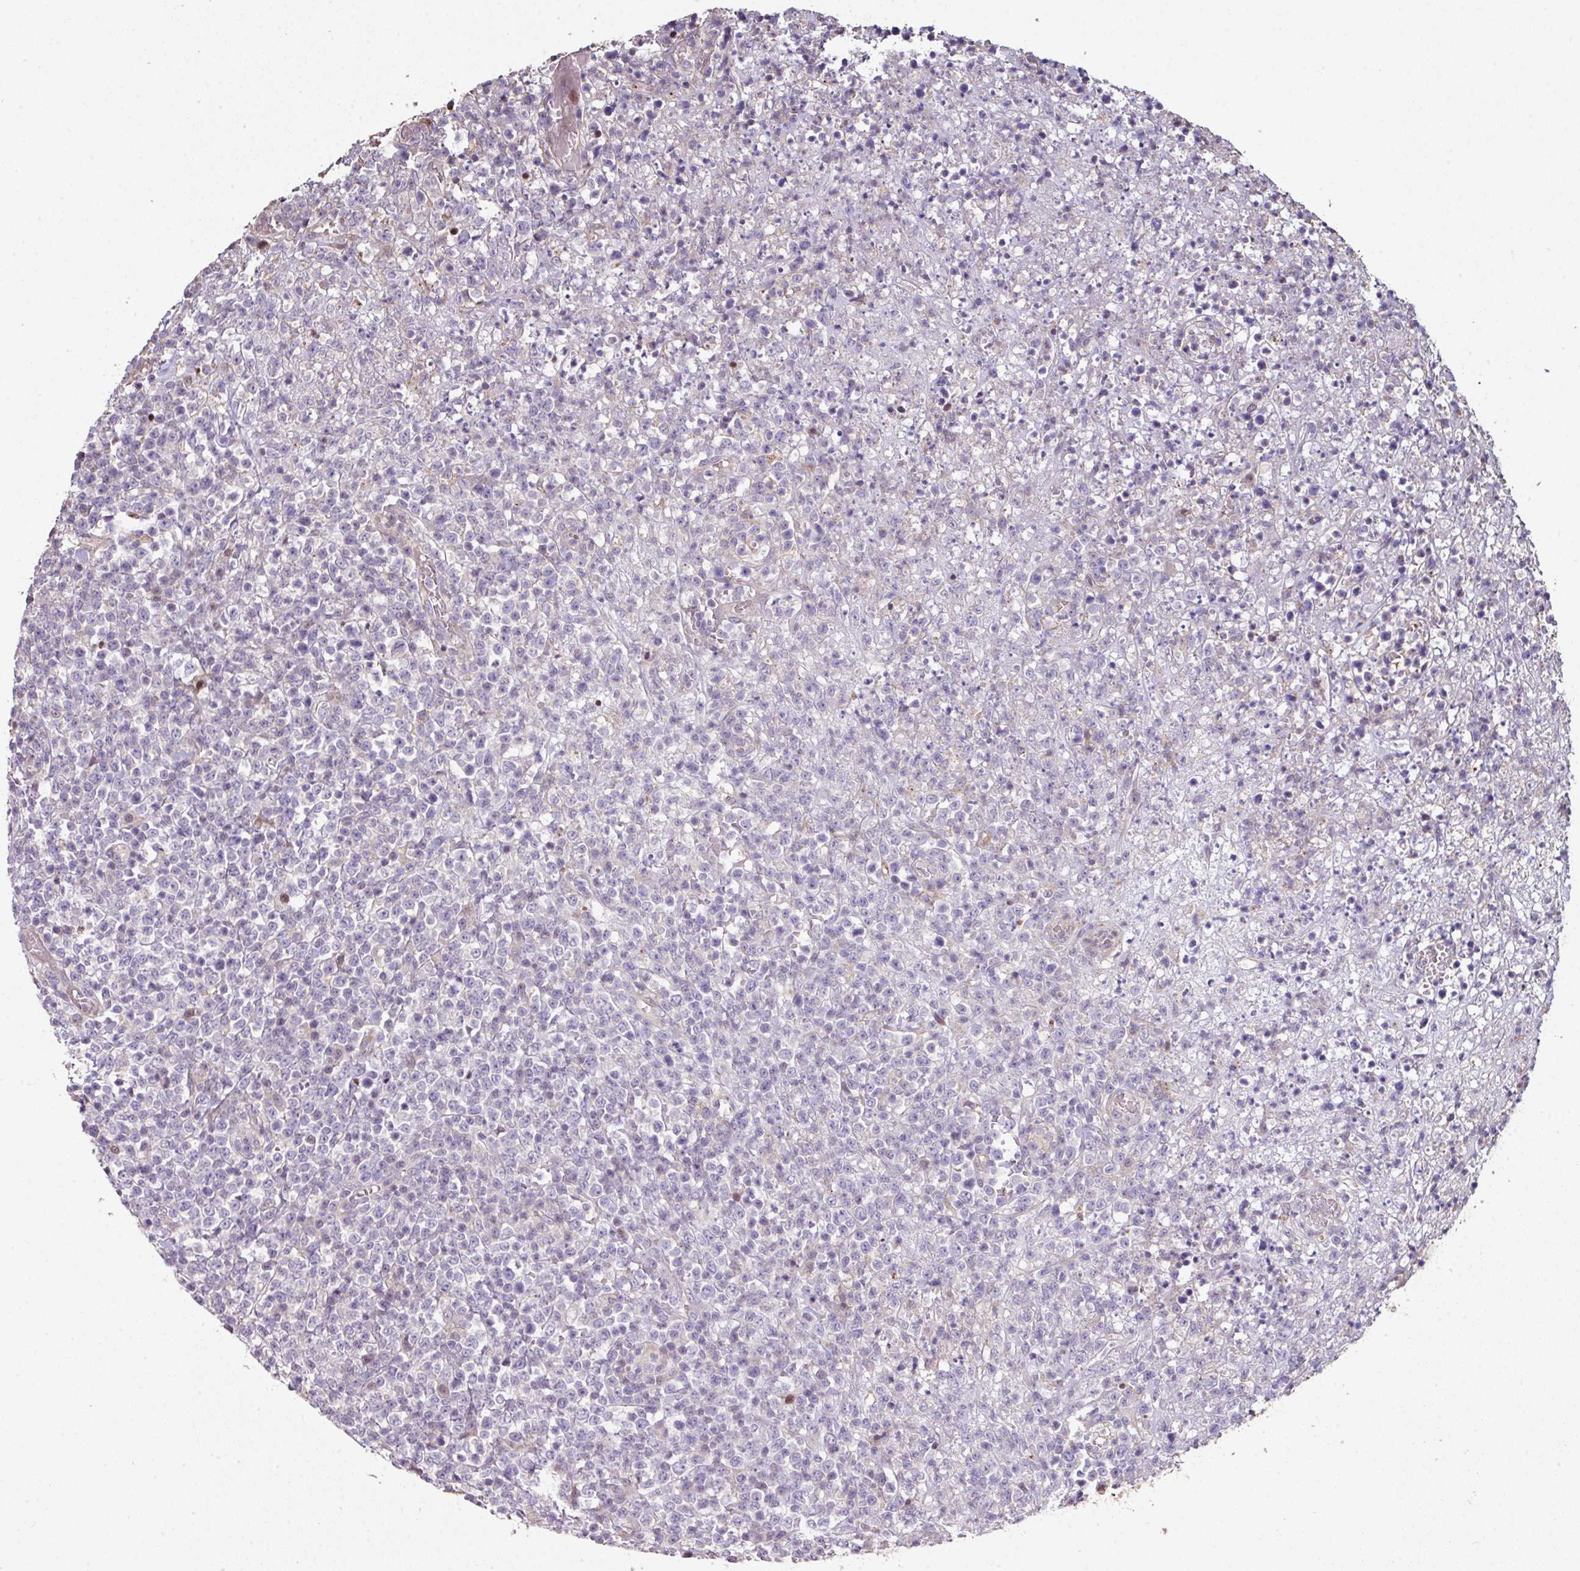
{"staining": {"intensity": "negative", "quantity": "none", "location": "none"}, "tissue": "lymphoma", "cell_type": "Tumor cells", "image_type": "cancer", "snomed": [{"axis": "morphology", "description": "Malignant lymphoma, non-Hodgkin's type, High grade"}, {"axis": "topography", "description": "Colon"}], "caption": "IHC image of high-grade malignant lymphoma, non-Hodgkin's type stained for a protein (brown), which exhibits no staining in tumor cells.", "gene": "ANO9", "patient": {"sex": "female", "age": 53}}